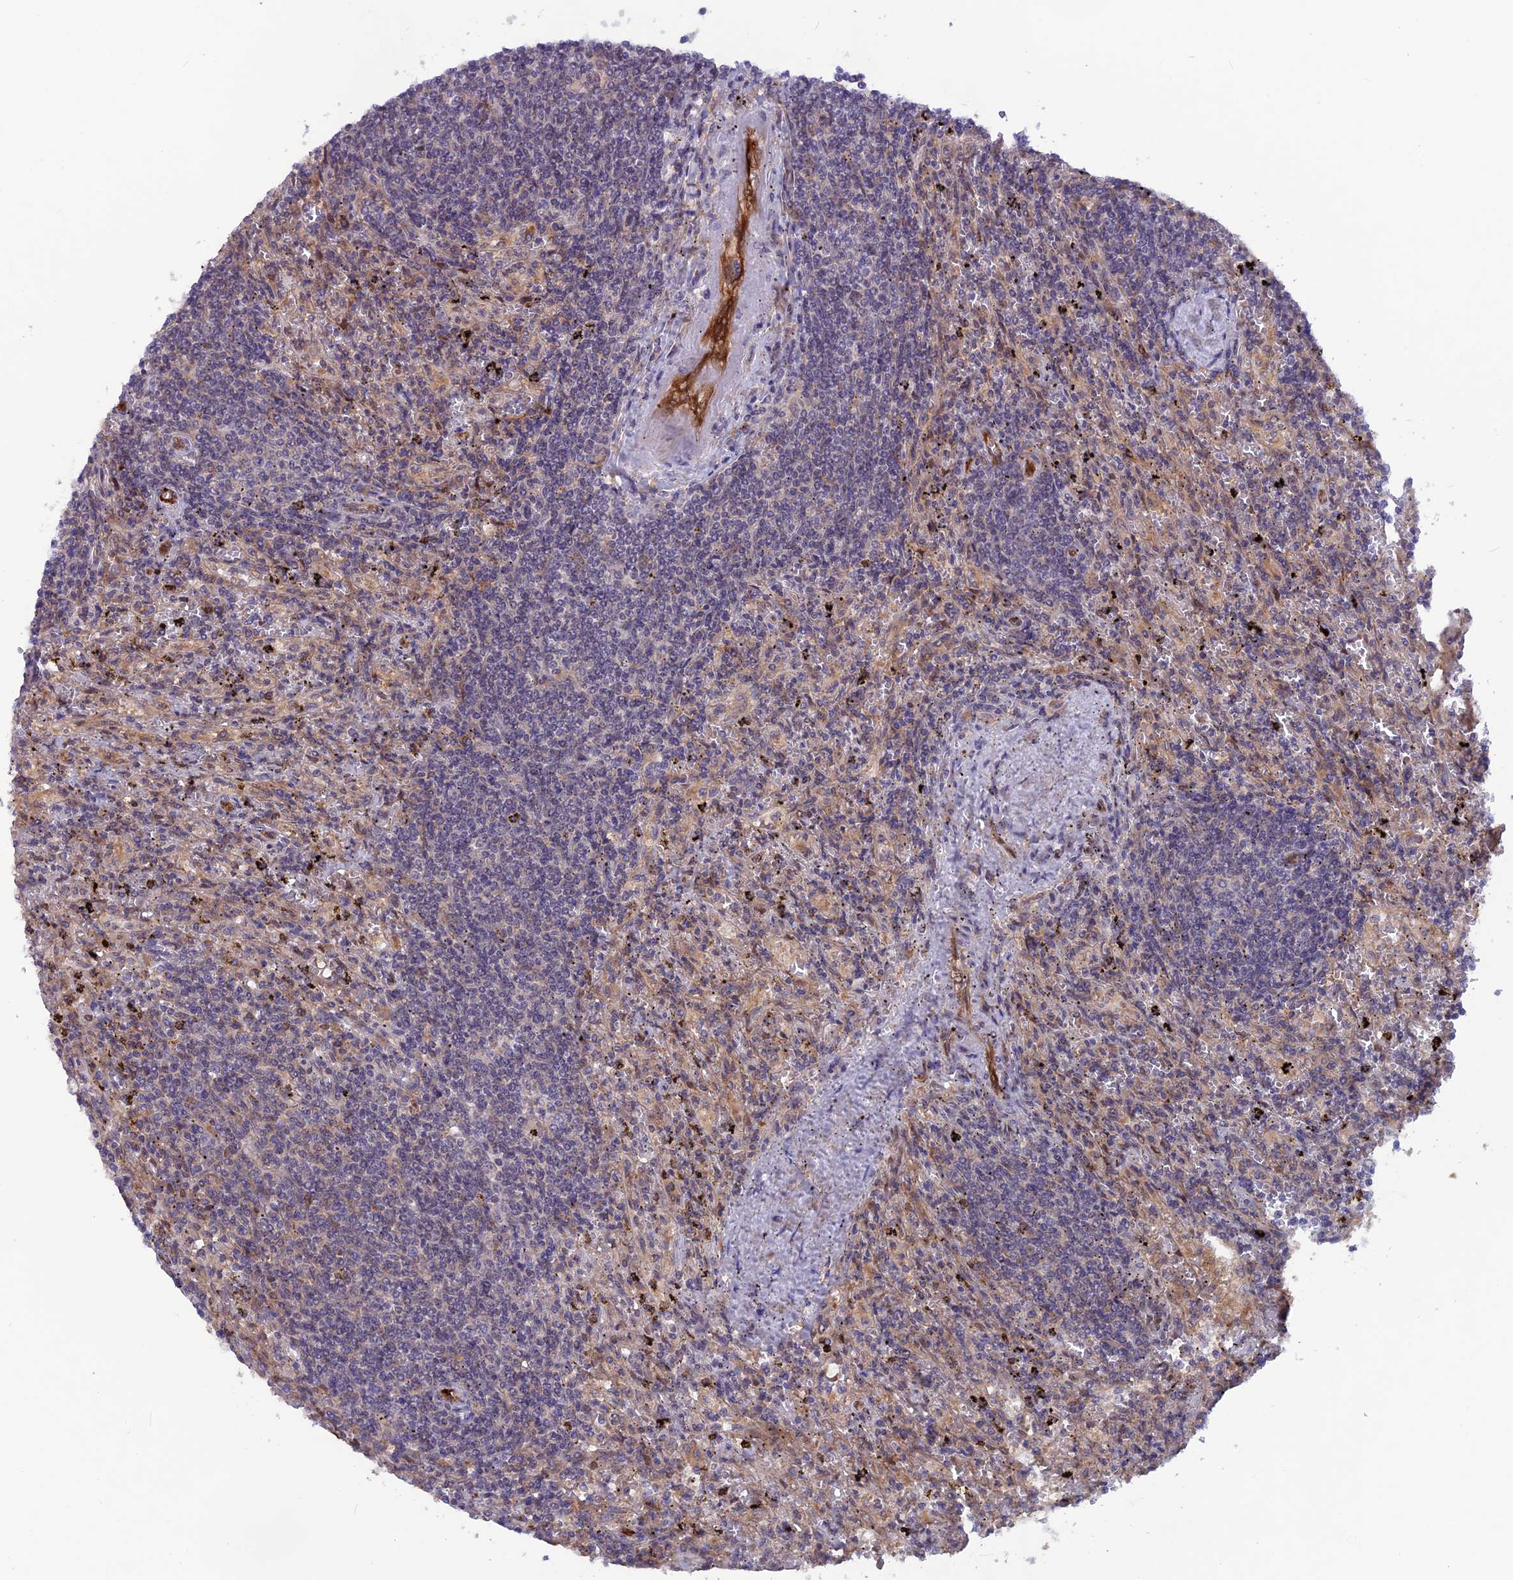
{"staining": {"intensity": "negative", "quantity": "none", "location": "none"}, "tissue": "lymphoma", "cell_type": "Tumor cells", "image_type": "cancer", "snomed": [{"axis": "morphology", "description": "Malignant lymphoma, non-Hodgkin's type, Low grade"}, {"axis": "topography", "description": "Spleen"}], "caption": "IHC image of neoplastic tissue: human low-grade malignant lymphoma, non-Hodgkin's type stained with DAB (3,3'-diaminobenzidine) displays no significant protein positivity in tumor cells. (DAB immunohistochemistry with hematoxylin counter stain).", "gene": "MAST2", "patient": {"sex": "male", "age": 76}}